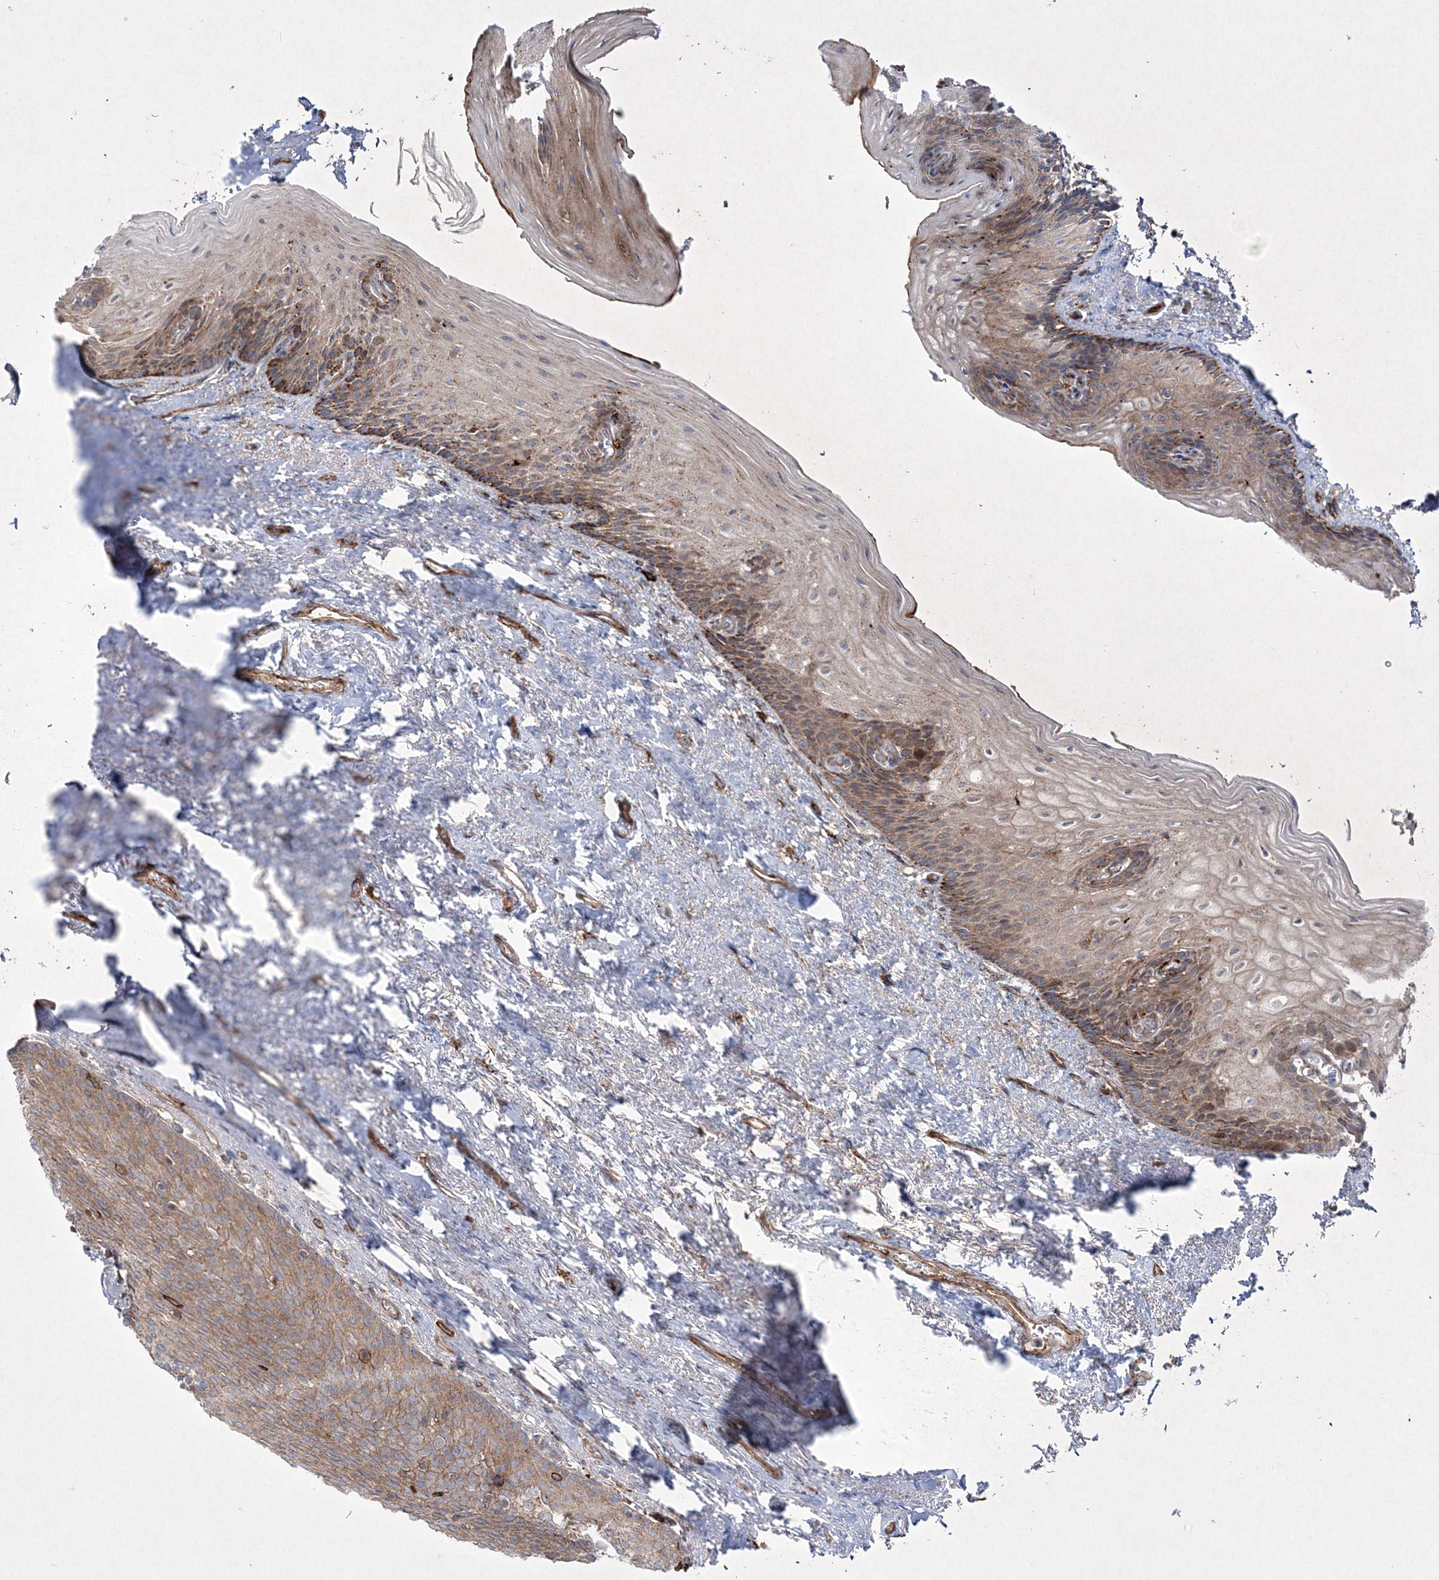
{"staining": {"intensity": "strong", "quantity": "25%-75%", "location": "cytoplasmic/membranous"}, "tissue": "urinary bladder", "cell_type": "Urothelial cells", "image_type": "normal", "snomed": [{"axis": "morphology", "description": "Normal tissue, NOS"}, {"axis": "topography", "description": "Urinary bladder"}], "caption": "The immunohistochemical stain labels strong cytoplasmic/membranous positivity in urothelial cells of unremarkable urinary bladder.", "gene": "RICTOR", "patient": {"sex": "female", "age": 67}}